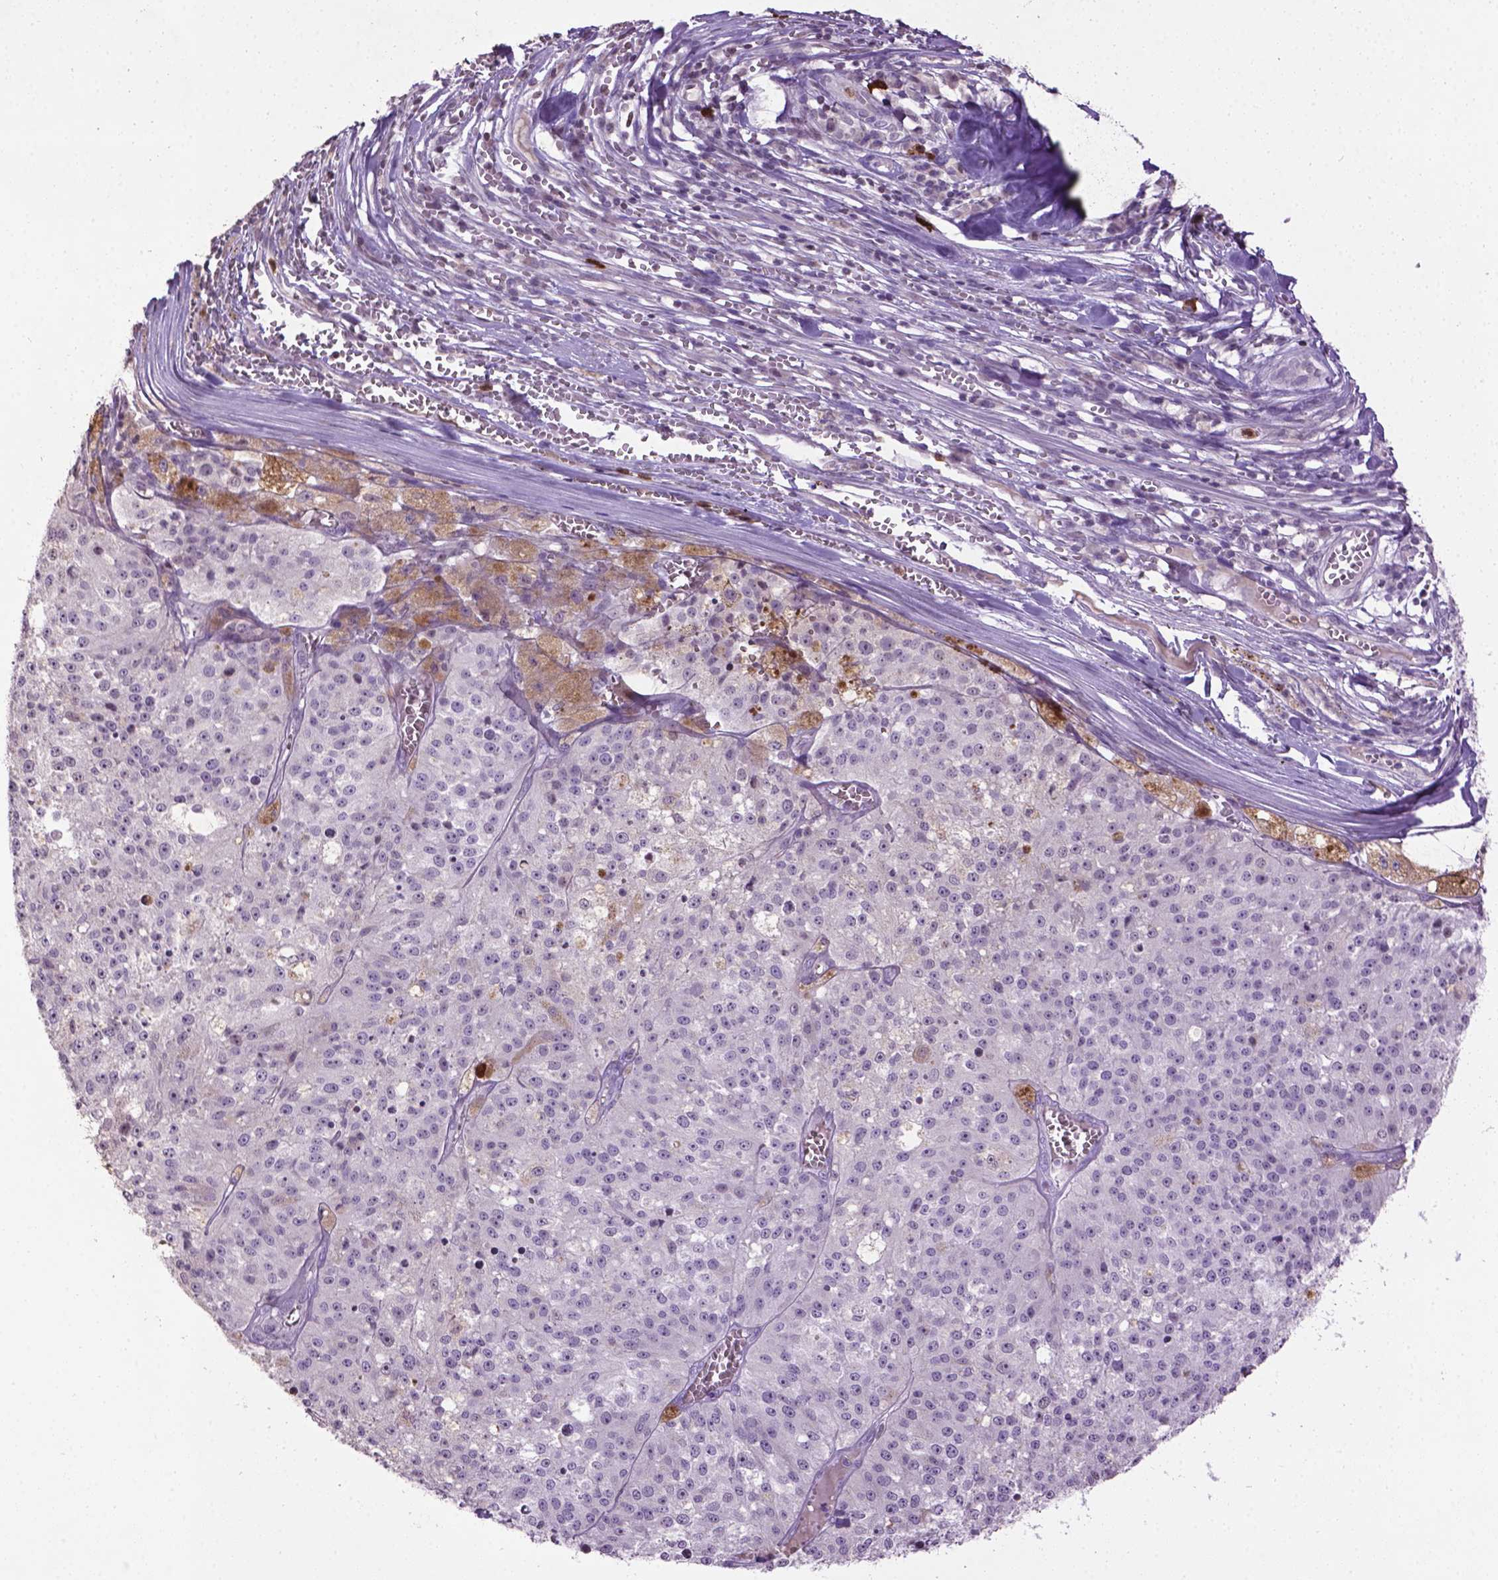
{"staining": {"intensity": "negative", "quantity": "none", "location": "none"}, "tissue": "melanoma", "cell_type": "Tumor cells", "image_type": "cancer", "snomed": [{"axis": "morphology", "description": "Malignant melanoma, Metastatic site"}, {"axis": "topography", "description": "Lymph node"}], "caption": "Protein analysis of malignant melanoma (metastatic site) displays no significant positivity in tumor cells.", "gene": "NTNG2", "patient": {"sex": "female", "age": 64}}